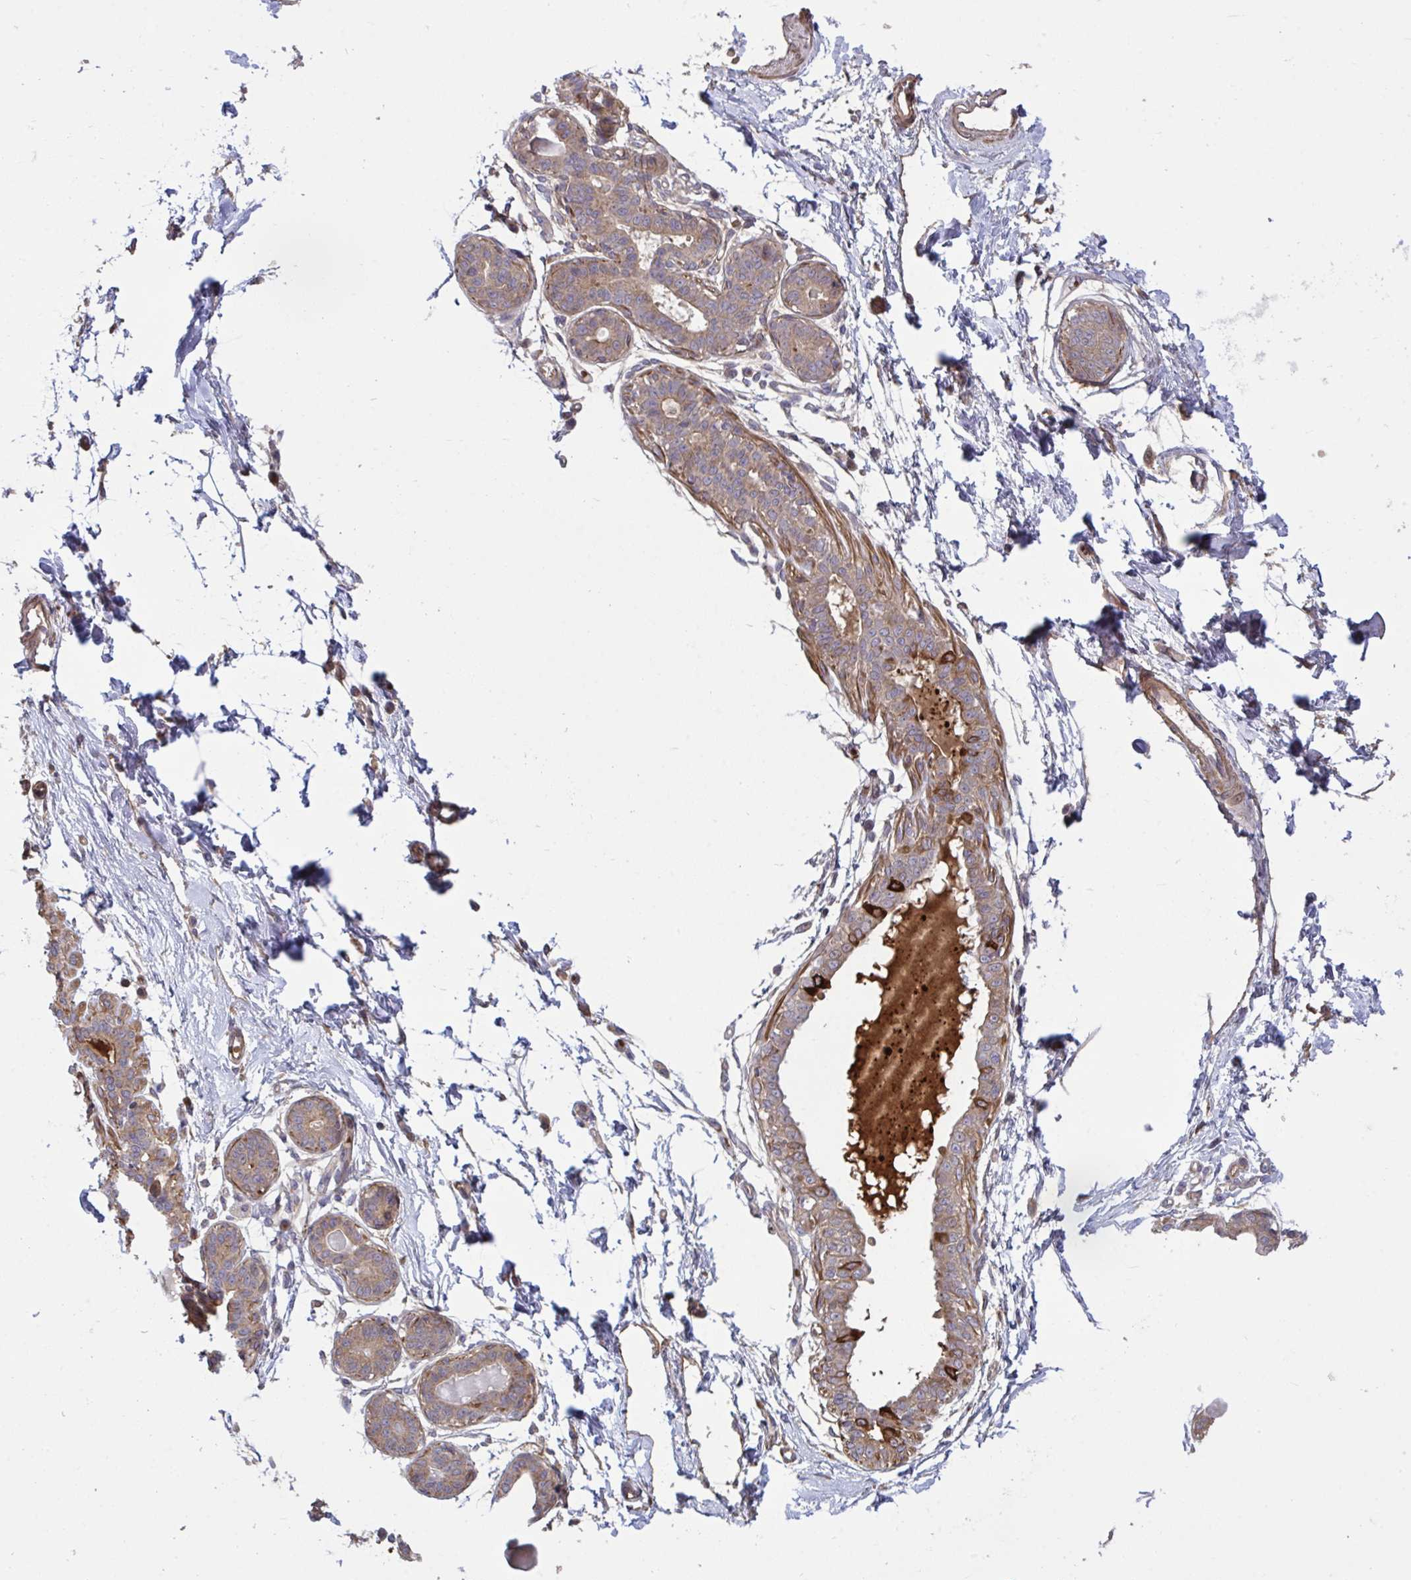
{"staining": {"intensity": "negative", "quantity": "none", "location": "none"}, "tissue": "breast", "cell_type": "Adipocytes", "image_type": "normal", "snomed": [{"axis": "morphology", "description": "Normal tissue, NOS"}, {"axis": "topography", "description": "Breast"}], "caption": "Adipocytes are negative for brown protein staining in normal breast. Nuclei are stained in blue.", "gene": "IL1R1", "patient": {"sex": "female", "age": 45}}